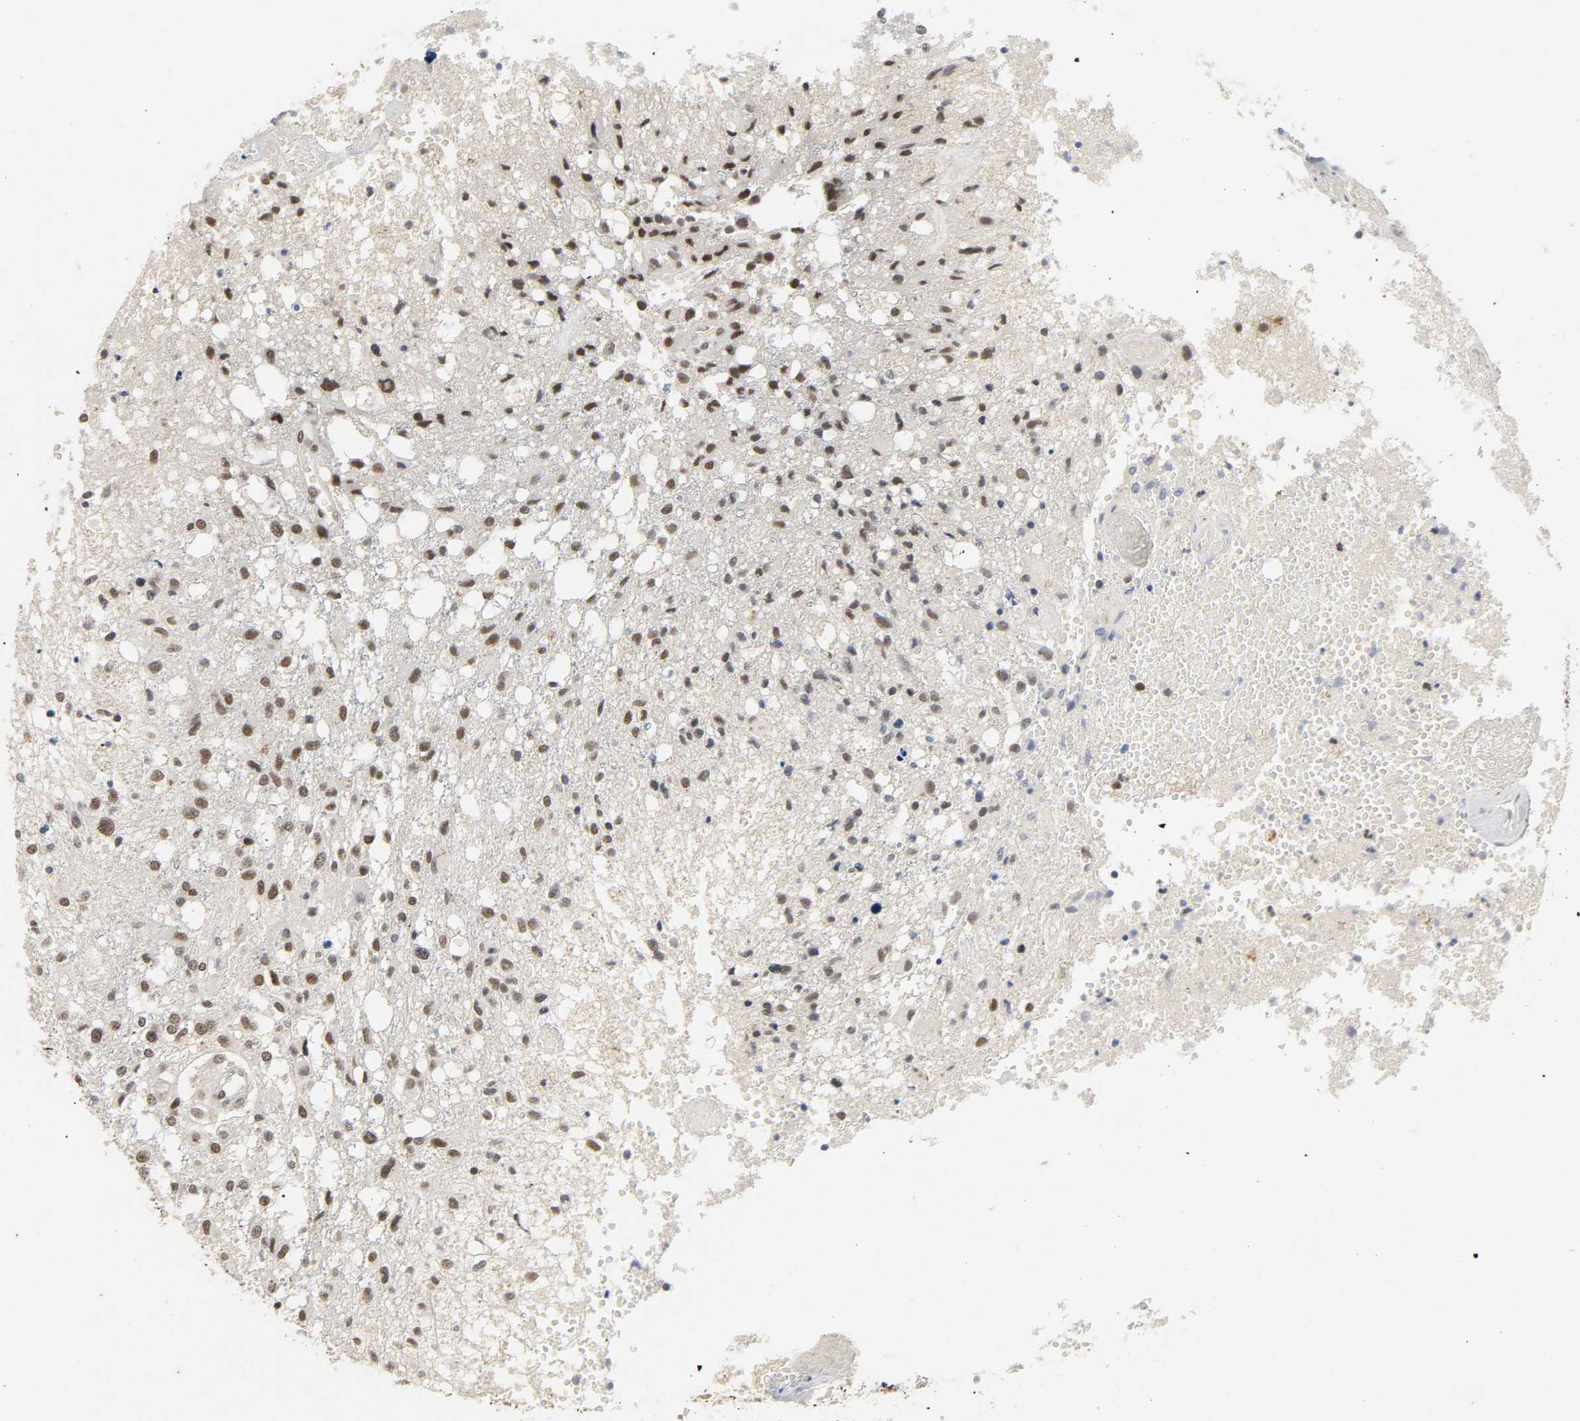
{"staining": {"intensity": "moderate", "quantity": ">75%", "location": "nuclear"}, "tissue": "glioma", "cell_type": "Tumor cells", "image_type": "cancer", "snomed": [{"axis": "morphology", "description": "Glioma, malignant, High grade"}, {"axis": "topography", "description": "Cerebral cortex"}], "caption": "The immunohistochemical stain highlights moderate nuclear positivity in tumor cells of malignant glioma (high-grade) tissue.", "gene": "NCOA6", "patient": {"sex": "male", "age": 76}}